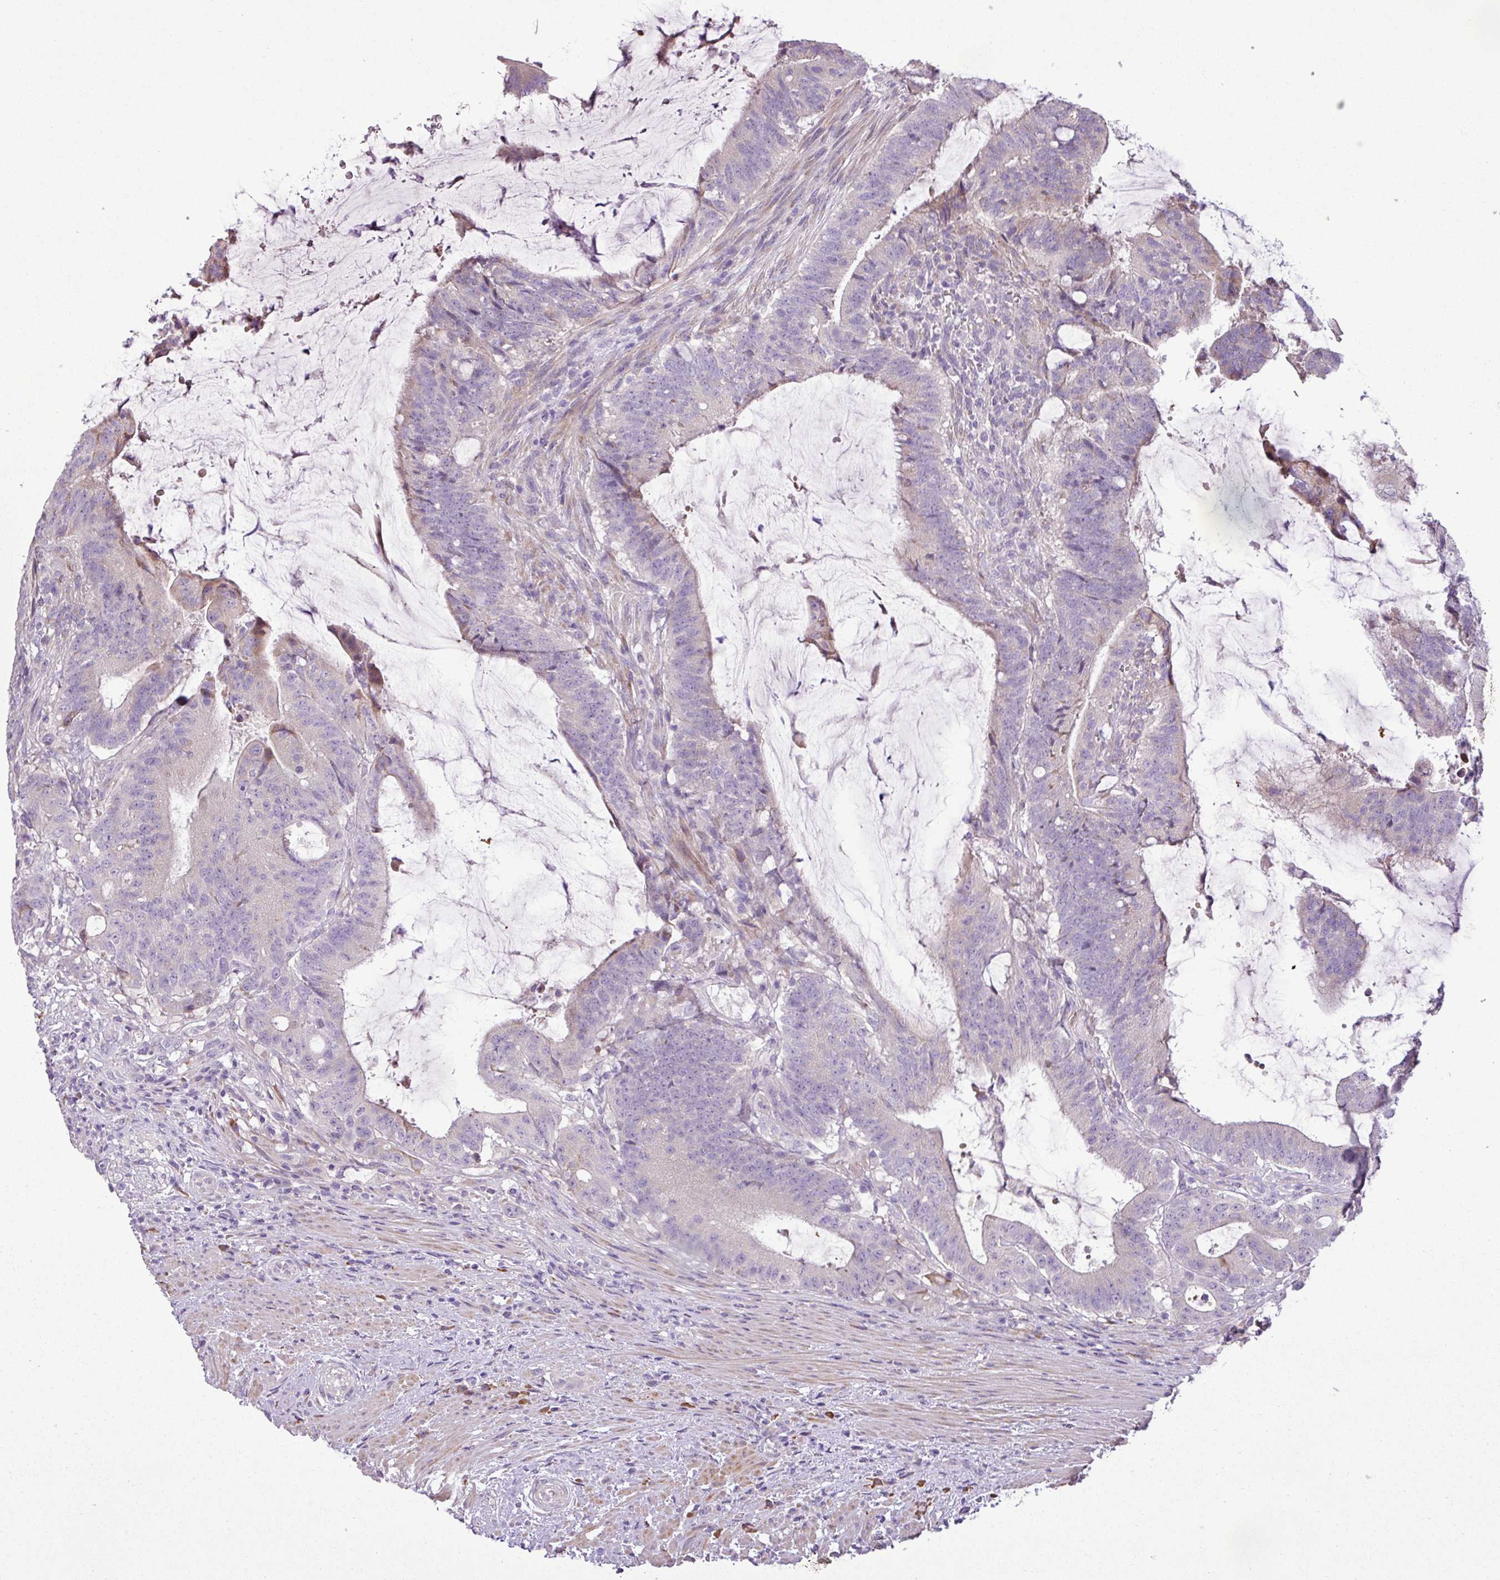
{"staining": {"intensity": "negative", "quantity": "none", "location": "none"}, "tissue": "colorectal cancer", "cell_type": "Tumor cells", "image_type": "cancer", "snomed": [{"axis": "morphology", "description": "Adenocarcinoma, NOS"}, {"axis": "topography", "description": "Colon"}], "caption": "An immunohistochemistry micrograph of adenocarcinoma (colorectal) is shown. There is no staining in tumor cells of adenocarcinoma (colorectal).", "gene": "MOCS3", "patient": {"sex": "female", "age": 43}}